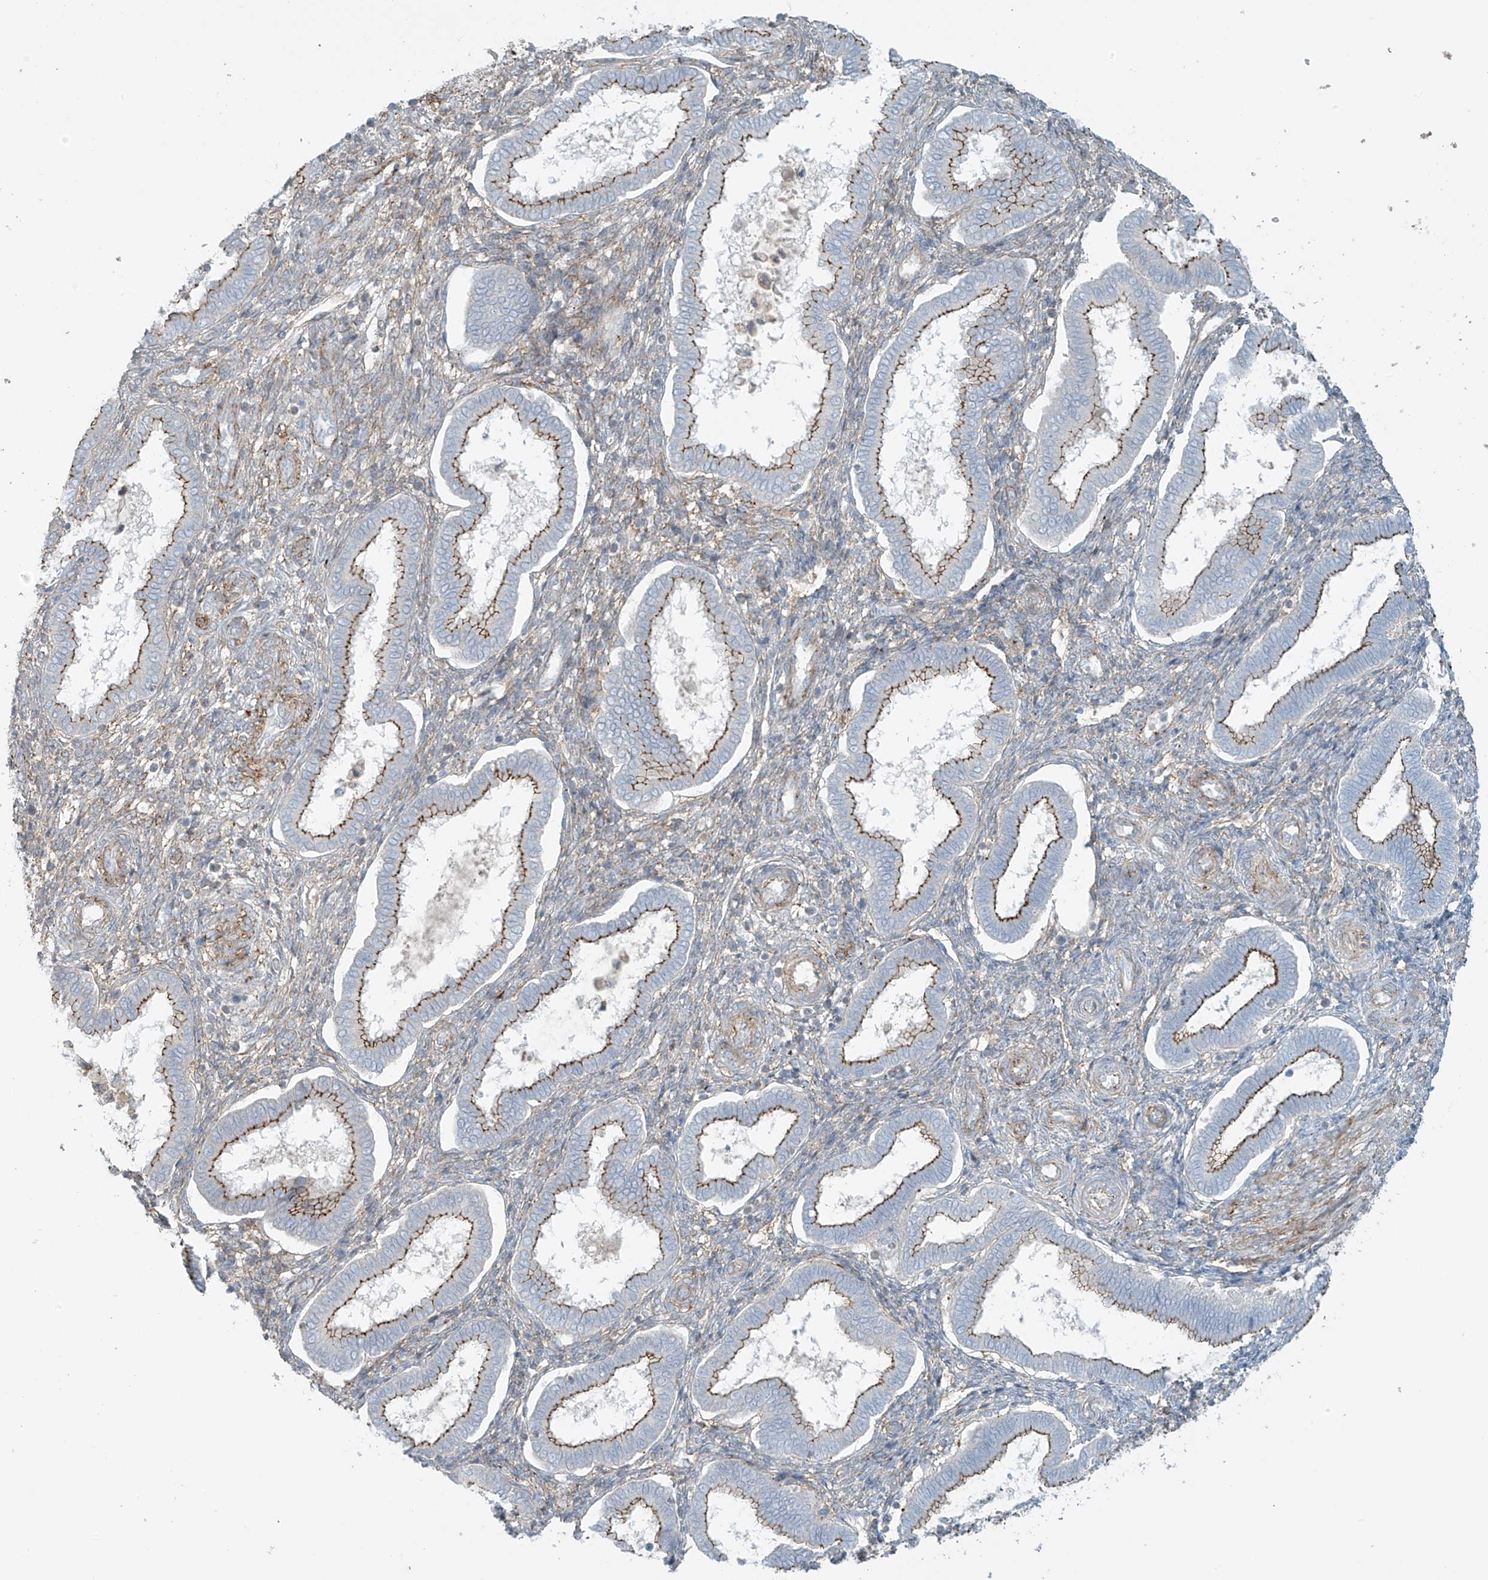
{"staining": {"intensity": "weak", "quantity": "25%-75%", "location": "cytoplasmic/membranous"}, "tissue": "endometrium", "cell_type": "Cells in endometrial stroma", "image_type": "normal", "snomed": [{"axis": "morphology", "description": "Normal tissue, NOS"}, {"axis": "topography", "description": "Endometrium"}], "caption": "A low amount of weak cytoplasmic/membranous positivity is identified in about 25%-75% of cells in endometrial stroma in unremarkable endometrium. (DAB (3,3'-diaminobenzidine) IHC, brown staining for protein, blue staining for nuclei).", "gene": "SLC9A2", "patient": {"sex": "female", "age": 24}}